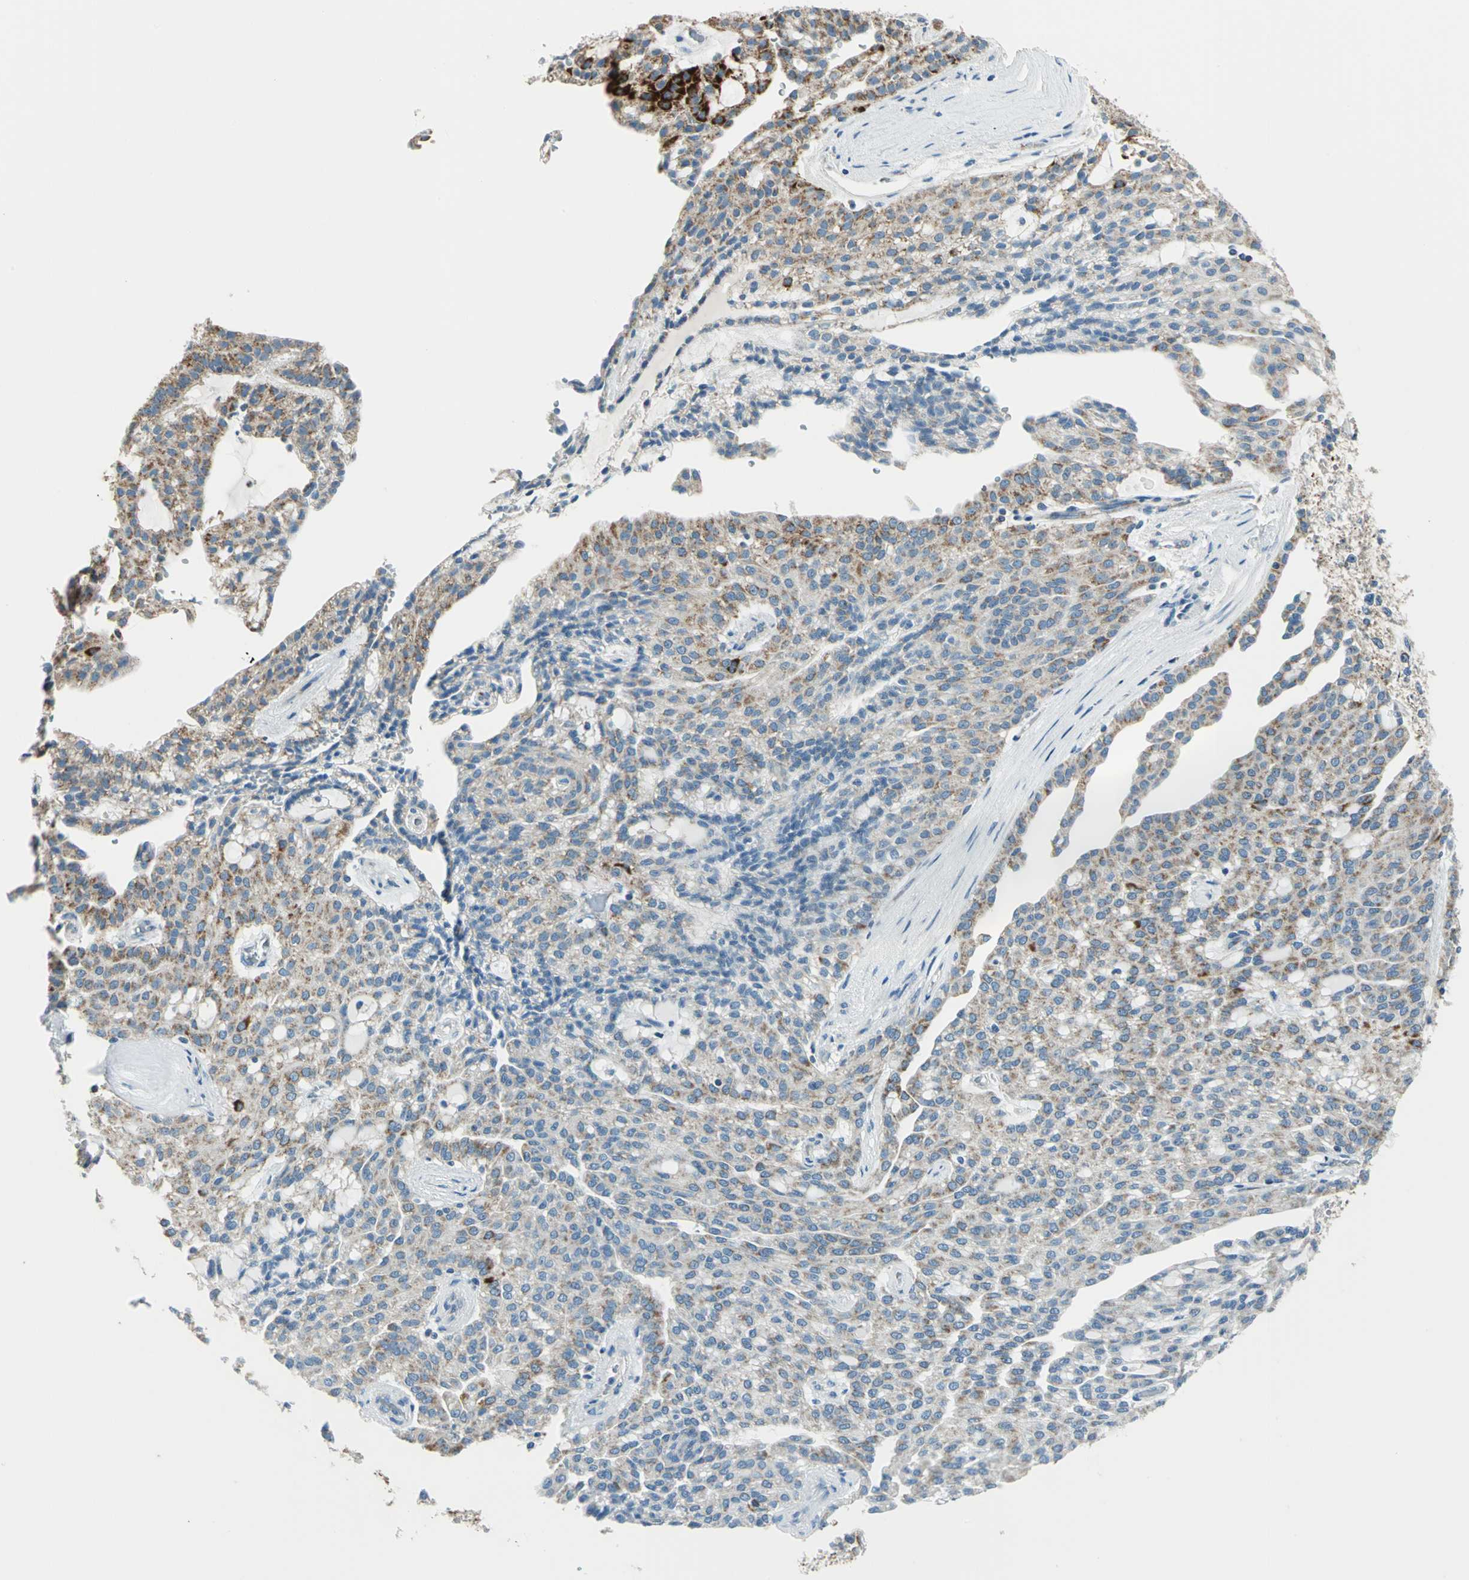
{"staining": {"intensity": "moderate", "quantity": "25%-75%", "location": "cytoplasmic/membranous"}, "tissue": "renal cancer", "cell_type": "Tumor cells", "image_type": "cancer", "snomed": [{"axis": "morphology", "description": "Adenocarcinoma, NOS"}, {"axis": "topography", "description": "Kidney"}], "caption": "Renal adenocarcinoma was stained to show a protein in brown. There is medium levels of moderate cytoplasmic/membranous positivity in about 25%-75% of tumor cells.", "gene": "ACADM", "patient": {"sex": "male", "age": 63}}